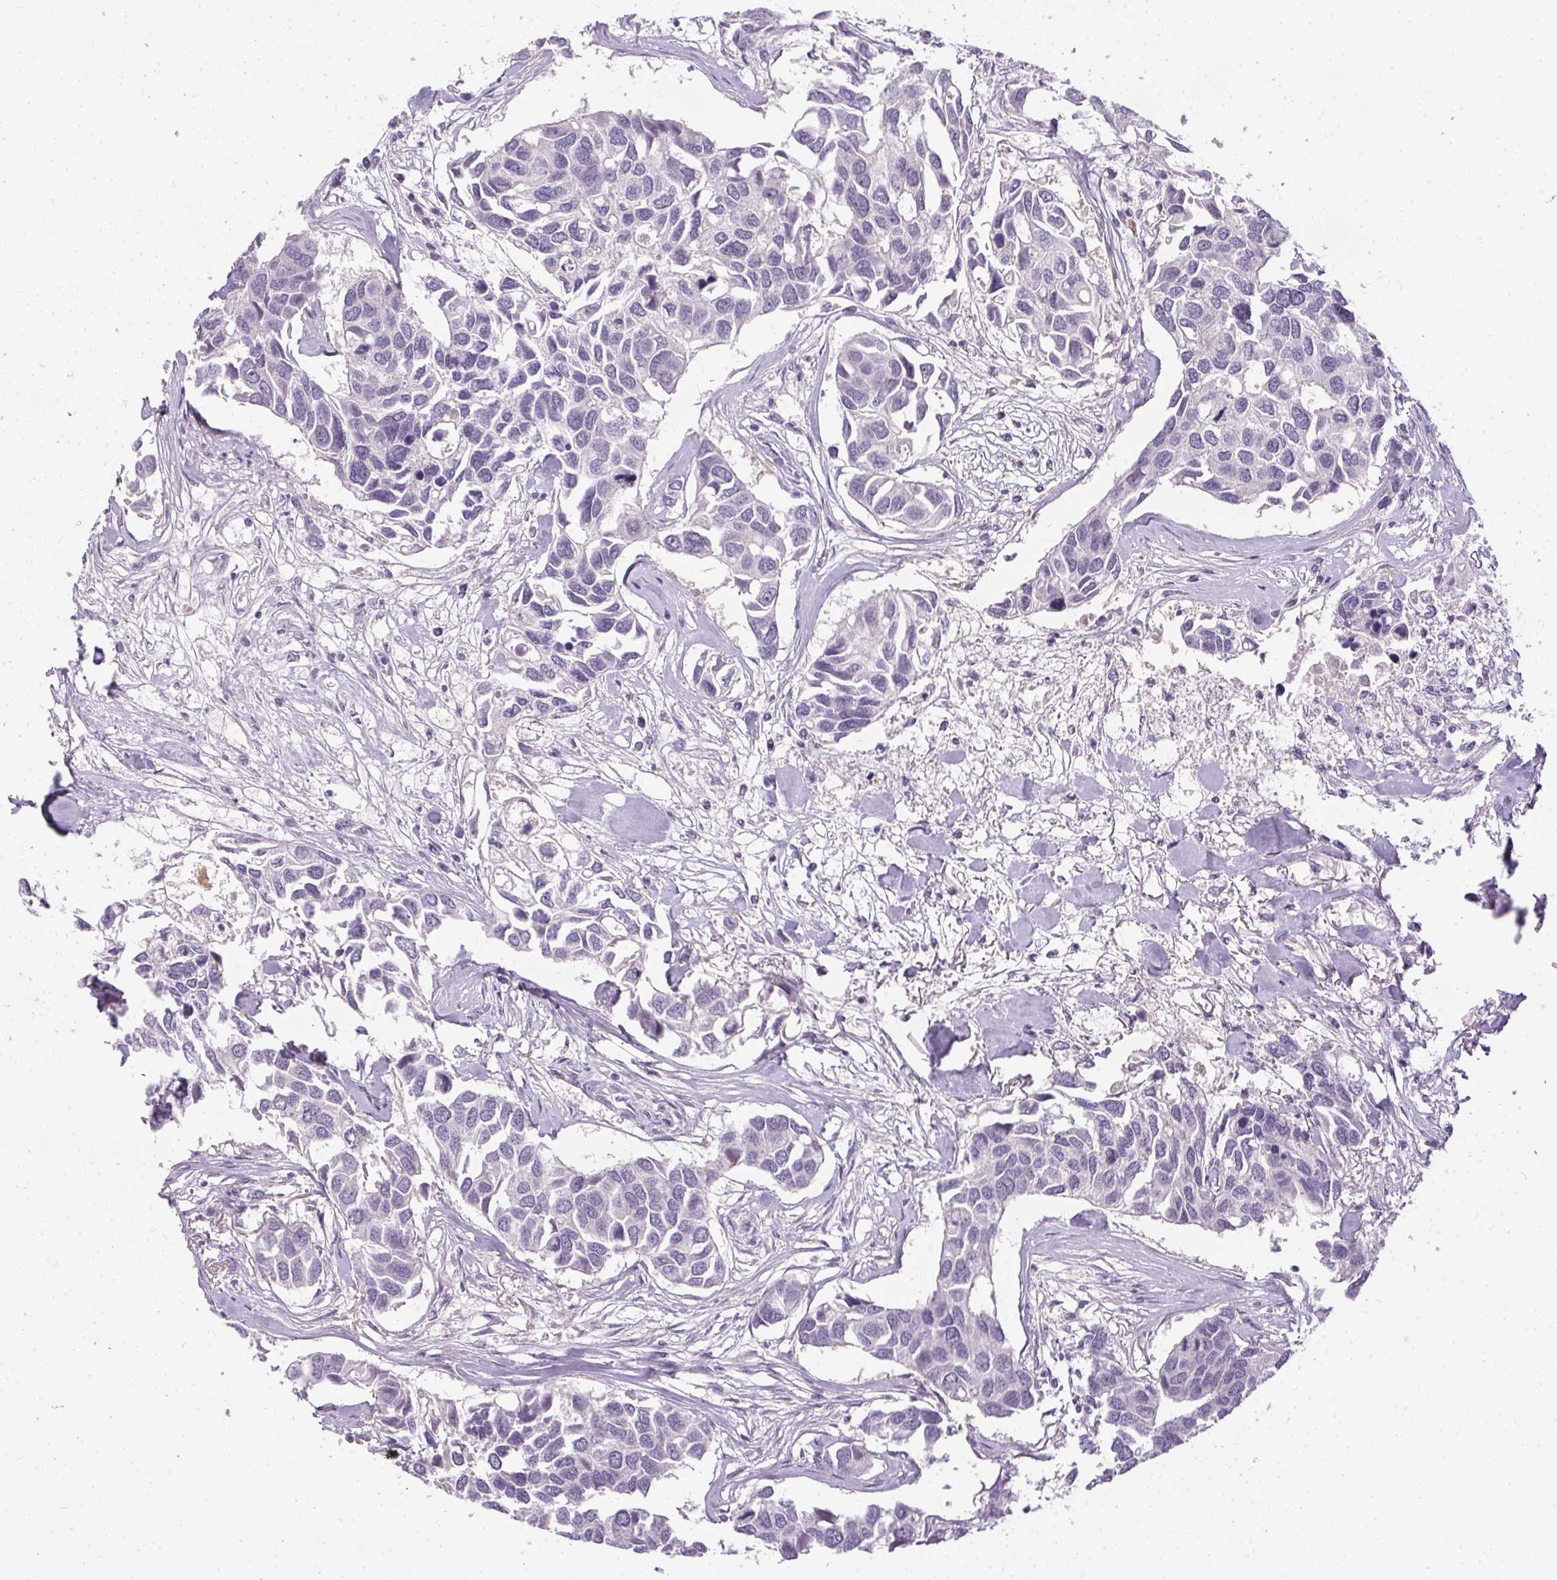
{"staining": {"intensity": "negative", "quantity": "none", "location": "none"}, "tissue": "breast cancer", "cell_type": "Tumor cells", "image_type": "cancer", "snomed": [{"axis": "morphology", "description": "Duct carcinoma"}, {"axis": "topography", "description": "Breast"}], "caption": "Breast cancer (intraductal carcinoma) stained for a protein using immunohistochemistry displays no staining tumor cells.", "gene": "GSDMC", "patient": {"sex": "female", "age": 83}}